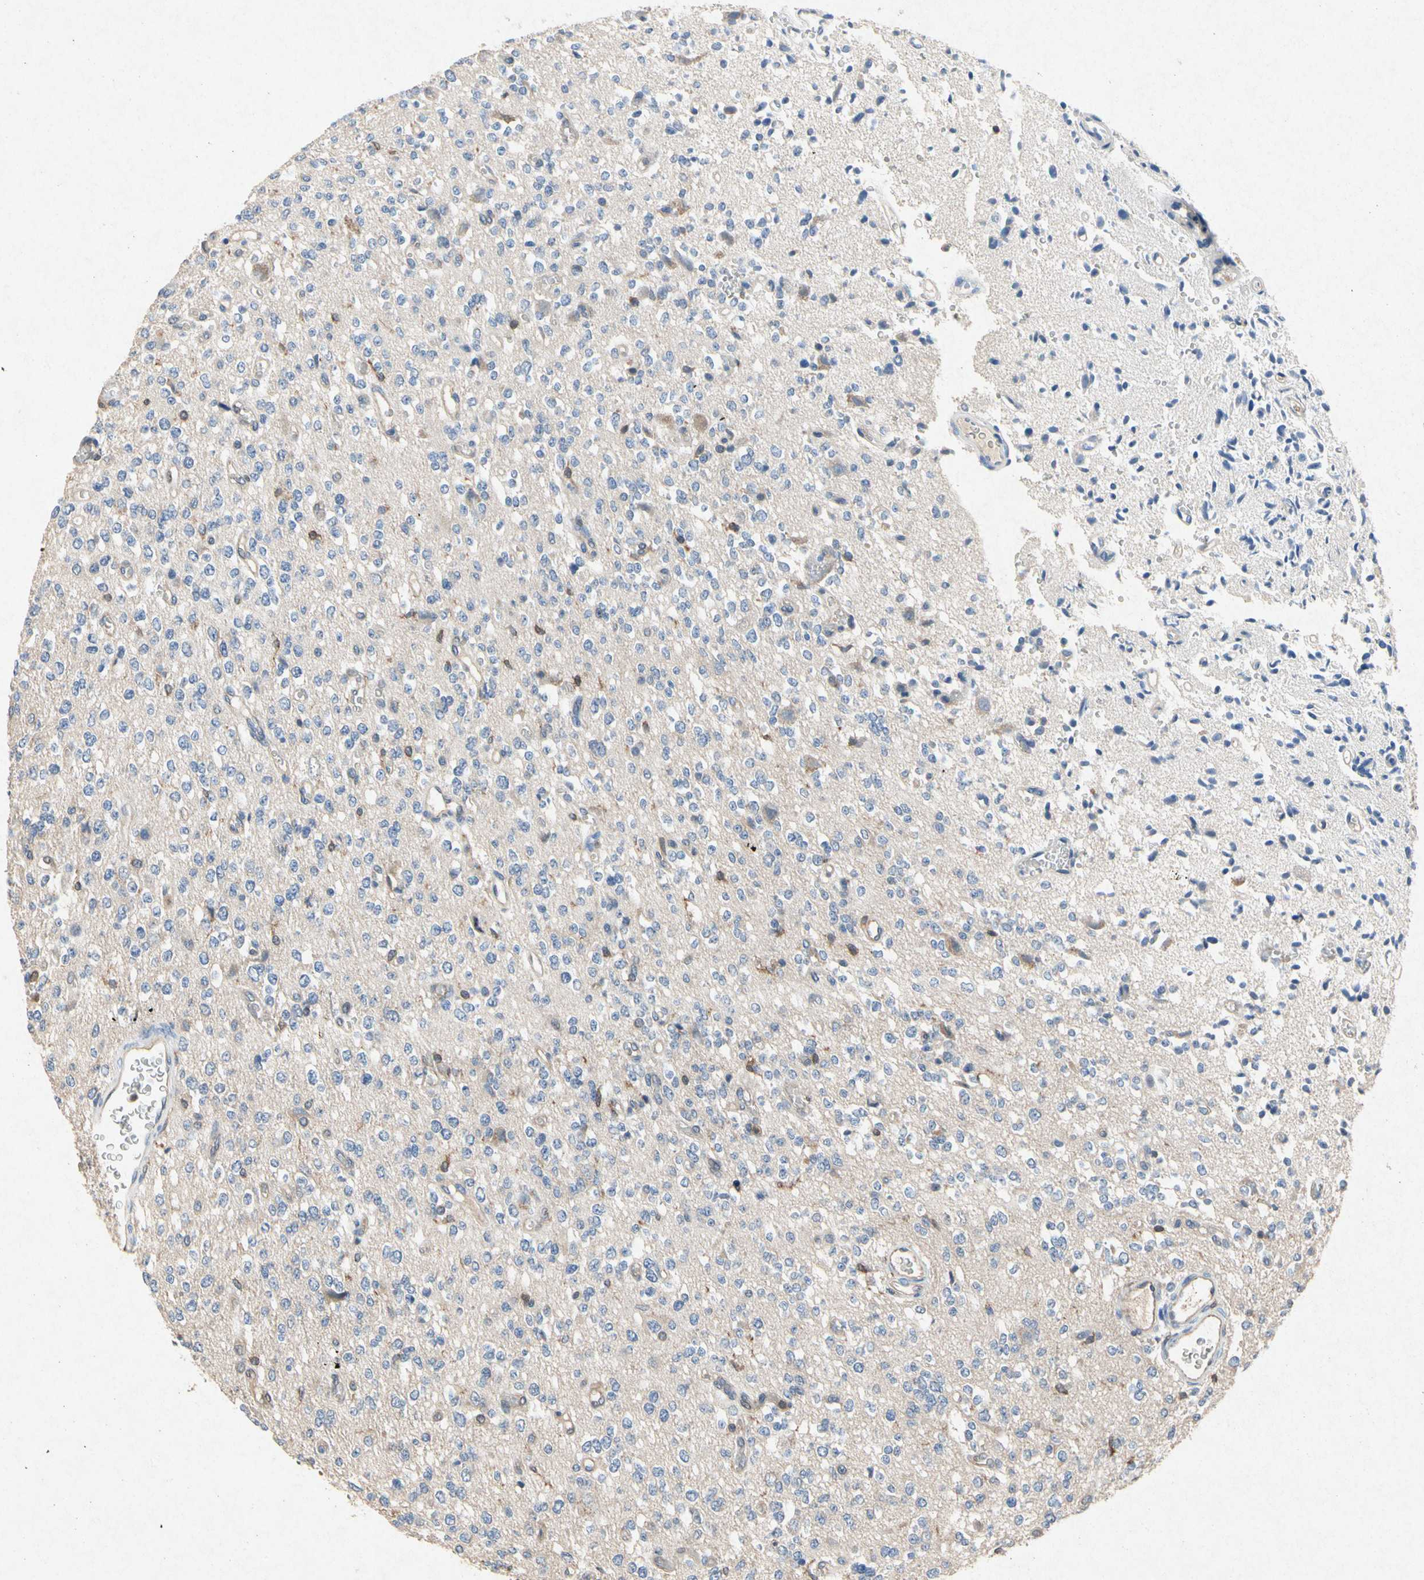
{"staining": {"intensity": "negative", "quantity": "none", "location": "none"}, "tissue": "glioma", "cell_type": "Tumor cells", "image_type": "cancer", "snomed": [{"axis": "morphology", "description": "Glioma, malignant, Low grade"}, {"axis": "topography", "description": "Brain"}], "caption": "Immunohistochemical staining of malignant glioma (low-grade) demonstrates no significant positivity in tumor cells.", "gene": "RPS6KA1", "patient": {"sex": "male", "age": 38}}